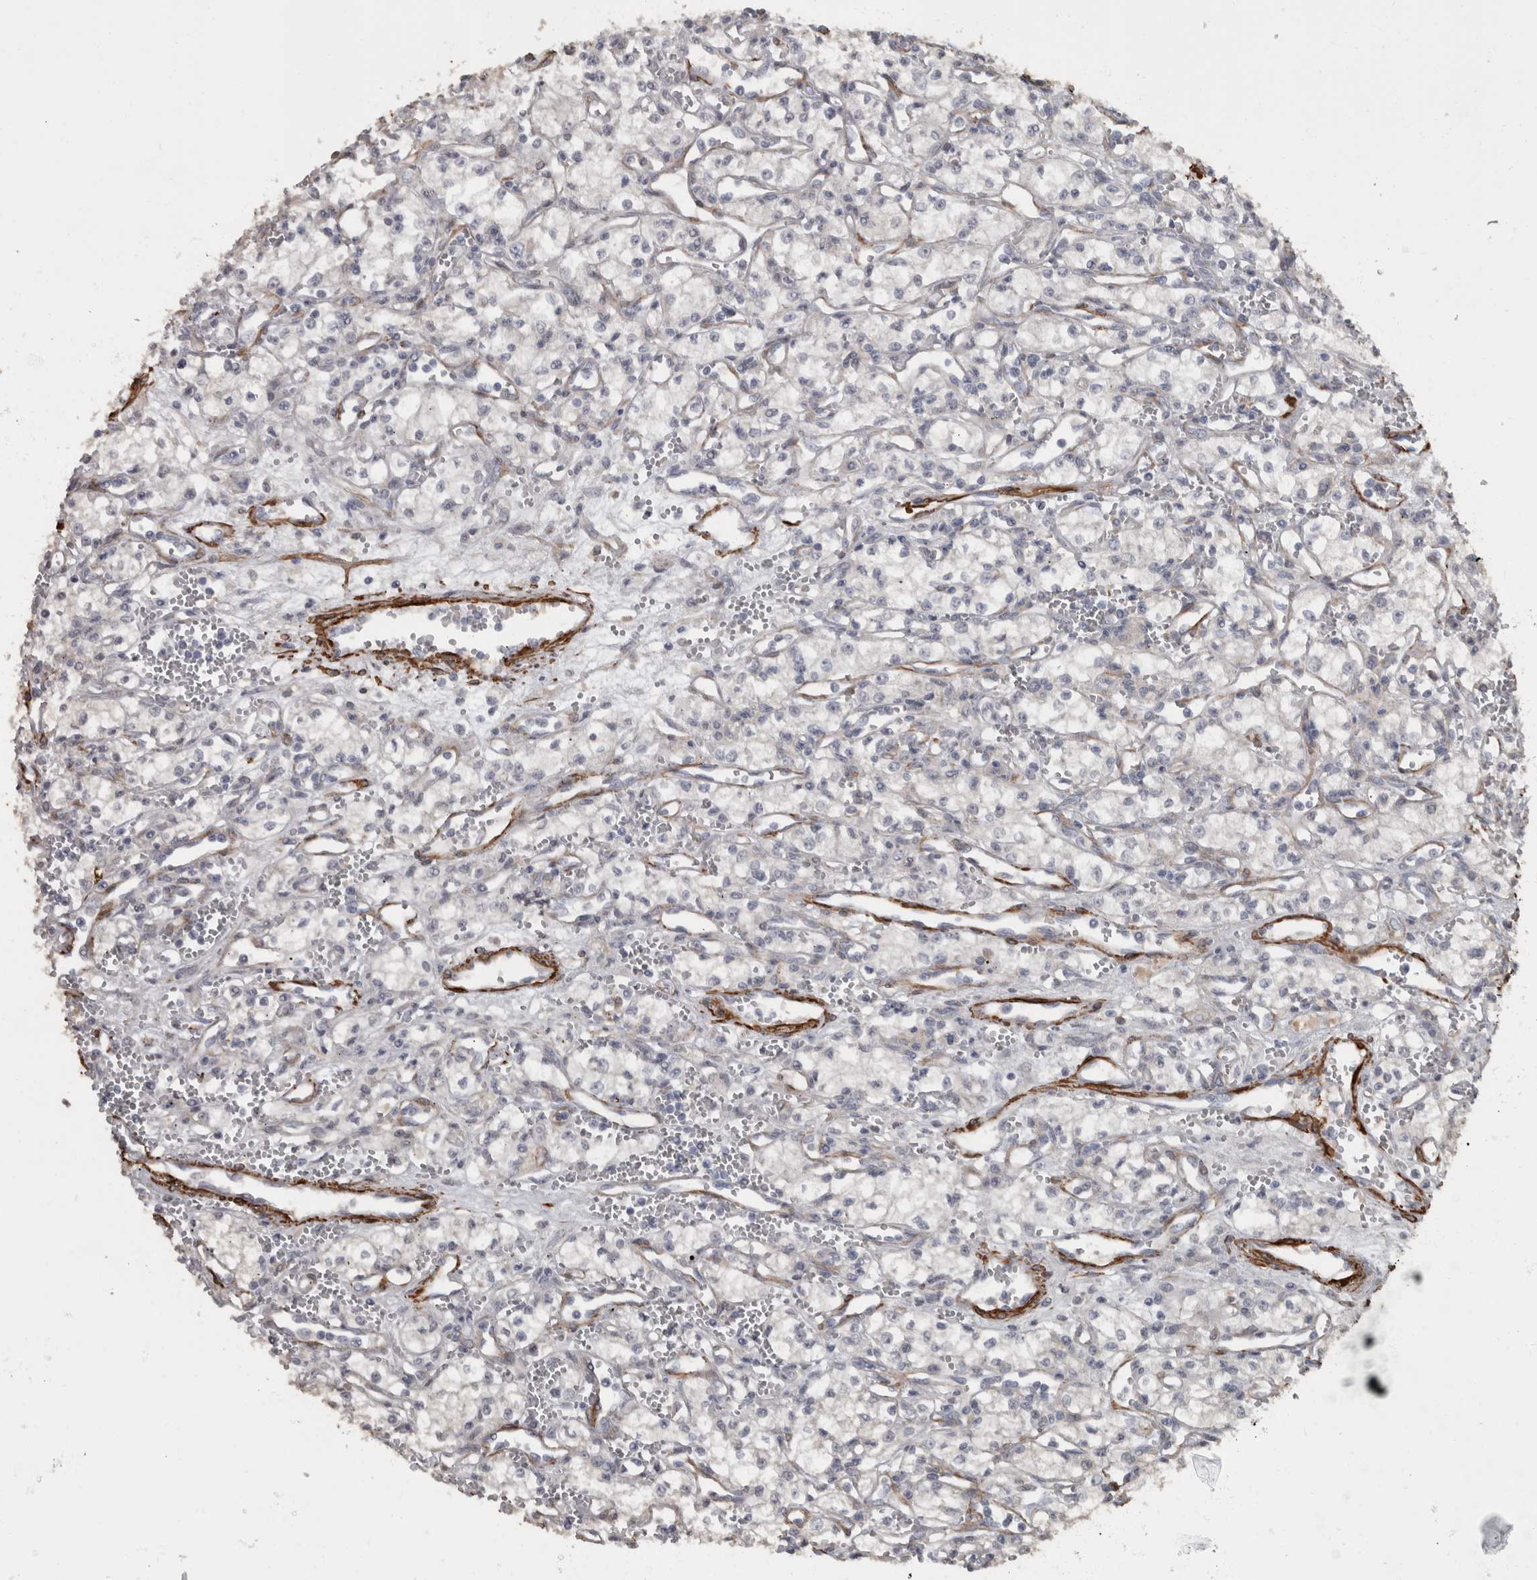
{"staining": {"intensity": "negative", "quantity": "none", "location": "none"}, "tissue": "renal cancer", "cell_type": "Tumor cells", "image_type": "cancer", "snomed": [{"axis": "morphology", "description": "Adenocarcinoma, NOS"}, {"axis": "topography", "description": "Kidney"}], "caption": "Protein analysis of adenocarcinoma (renal) demonstrates no significant positivity in tumor cells.", "gene": "MASTL", "patient": {"sex": "male", "age": 59}}